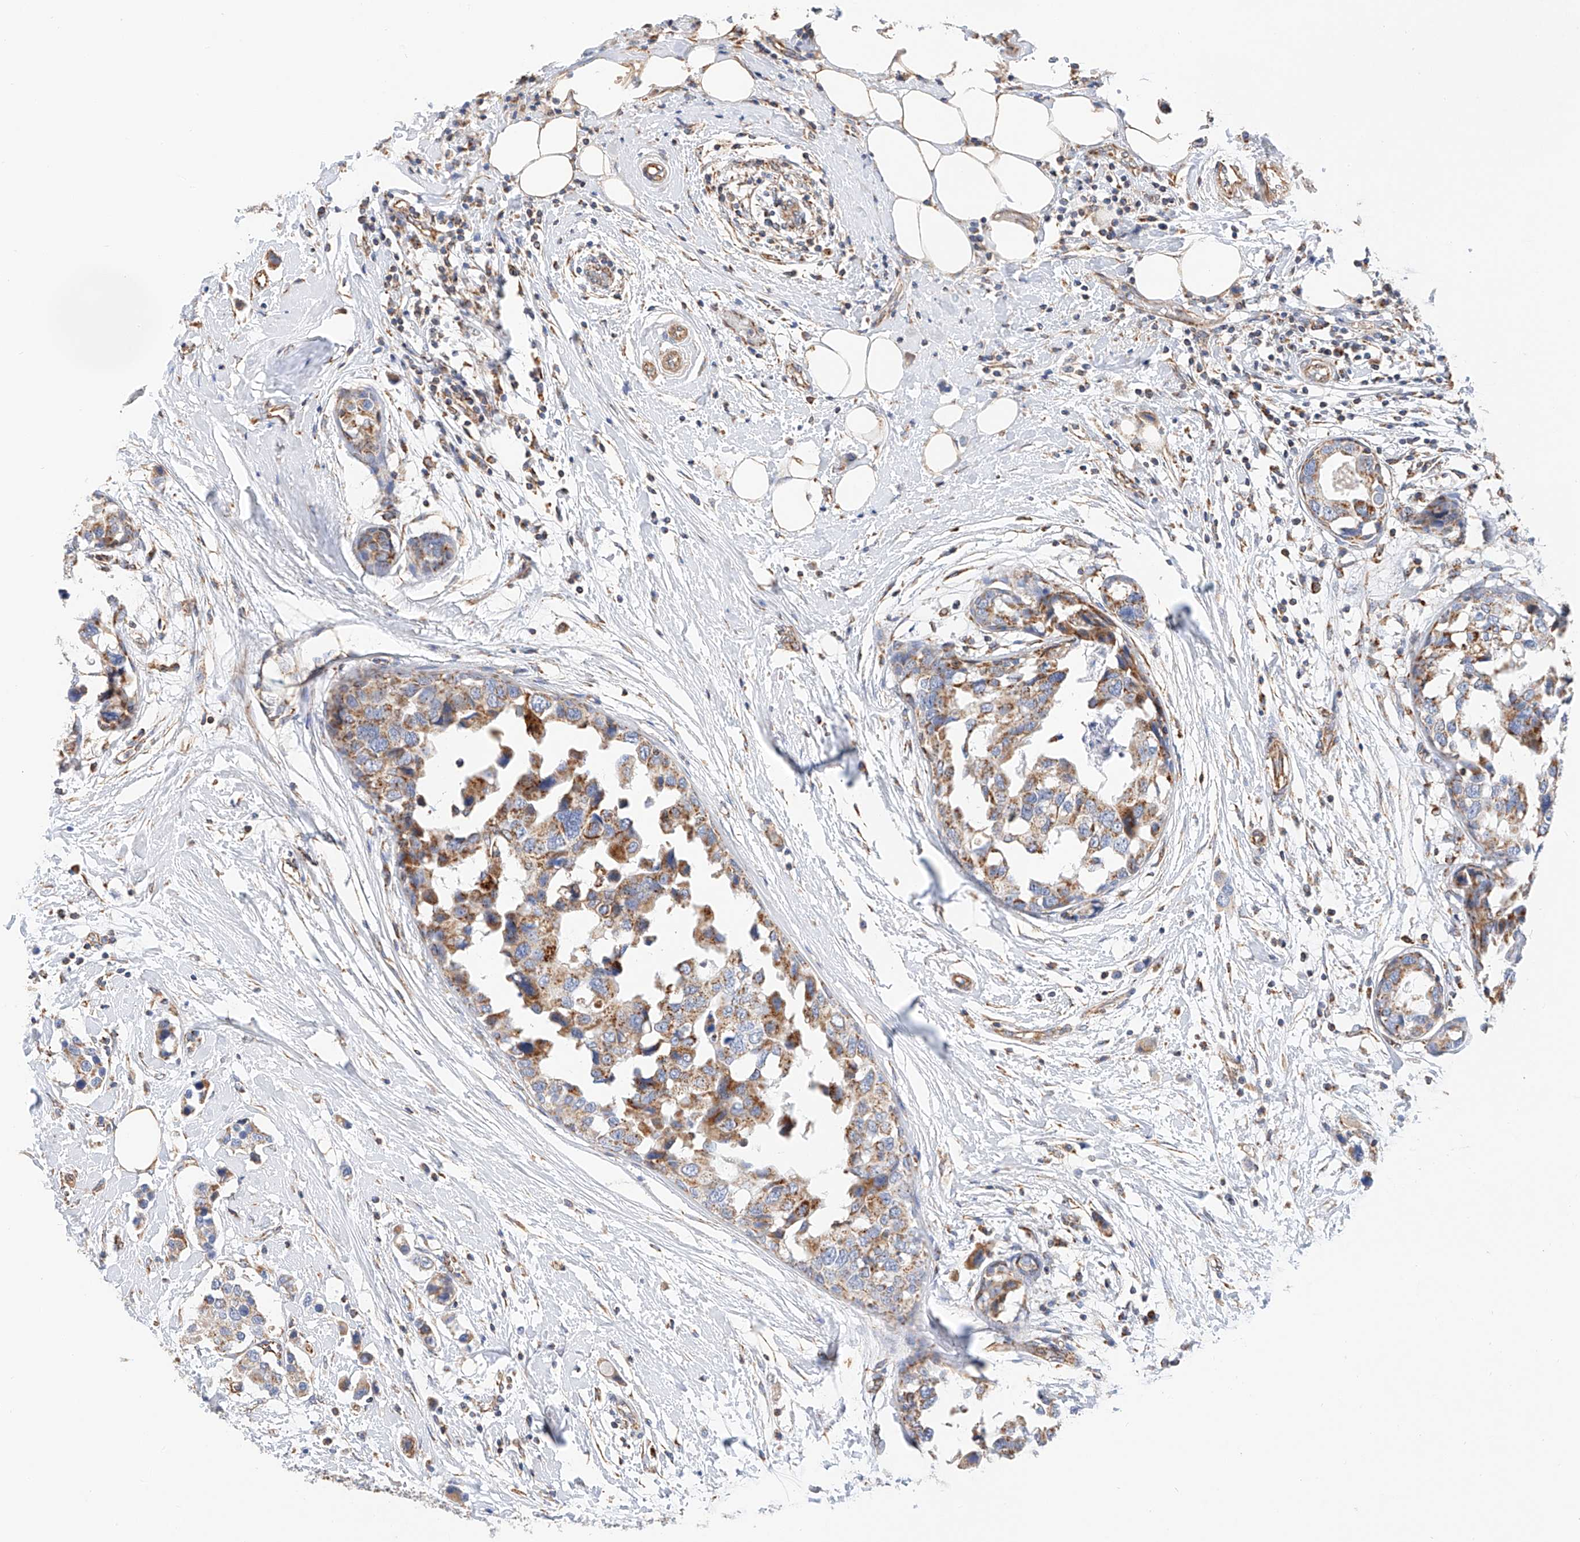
{"staining": {"intensity": "moderate", "quantity": ">75%", "location": "cytoplasmic/membranous"}, "tissue": "breast cancer", "cell_type": "Tumor cells", "image_type": "cancer", "snomed": [{"axis": "morphology", "description": "Normal tissue, NOS"}, {"axis": "morphology", "description": "Duct carcinoma"}, {"axis": "topography", "description": "Breast"}], "caption": "Breast cancer stained for a protein shows moderate cytoplasmic/membranous positivity in tumor cells. The staining was performed using DAB, with brown indicating positive protein expression. Nuclei are stained blue with hematoxylin.", "gene": "NDUFV3", "patient": {"sex": "female", "age": 50}}